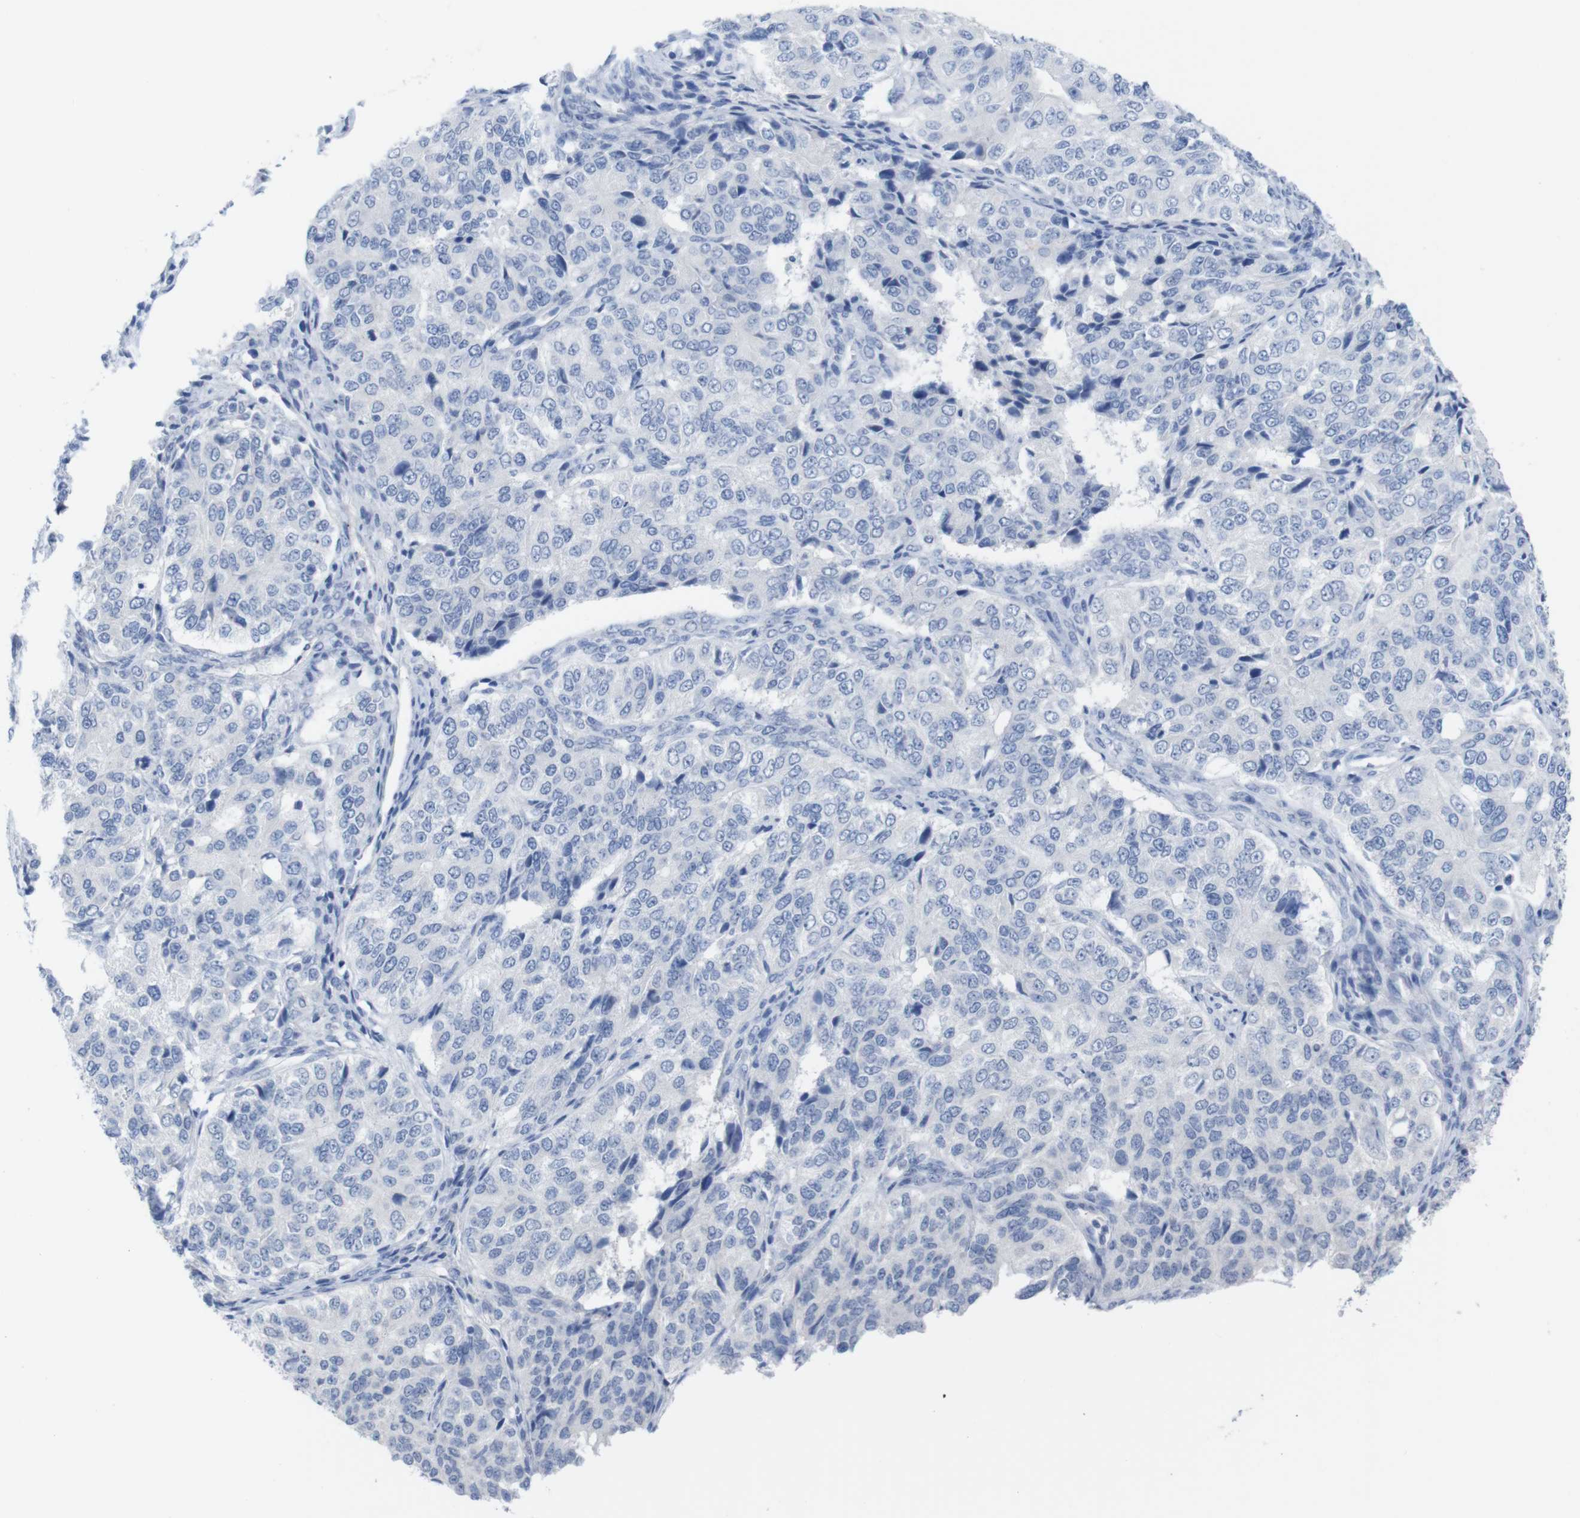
{"staining": {"intensity": "negative", "quantity": "none", "location": "none"}, "tissue": "ovarian cancer", "cell_type": "Tumor cells", "image_type": "cancer", "snomed": [{"axis": "morphology", "description": "Carcinoma, endometroid"}, {"axis": "topography", "description": "Ovary"}], "caption": "This is an immunohistochemistry (IHC) image of ovarian cancer (endometroid carcinoma). There is no staining in tumor cells.", "gene": "PNMA1", "patient": {"sex": "female", "age": 51}}